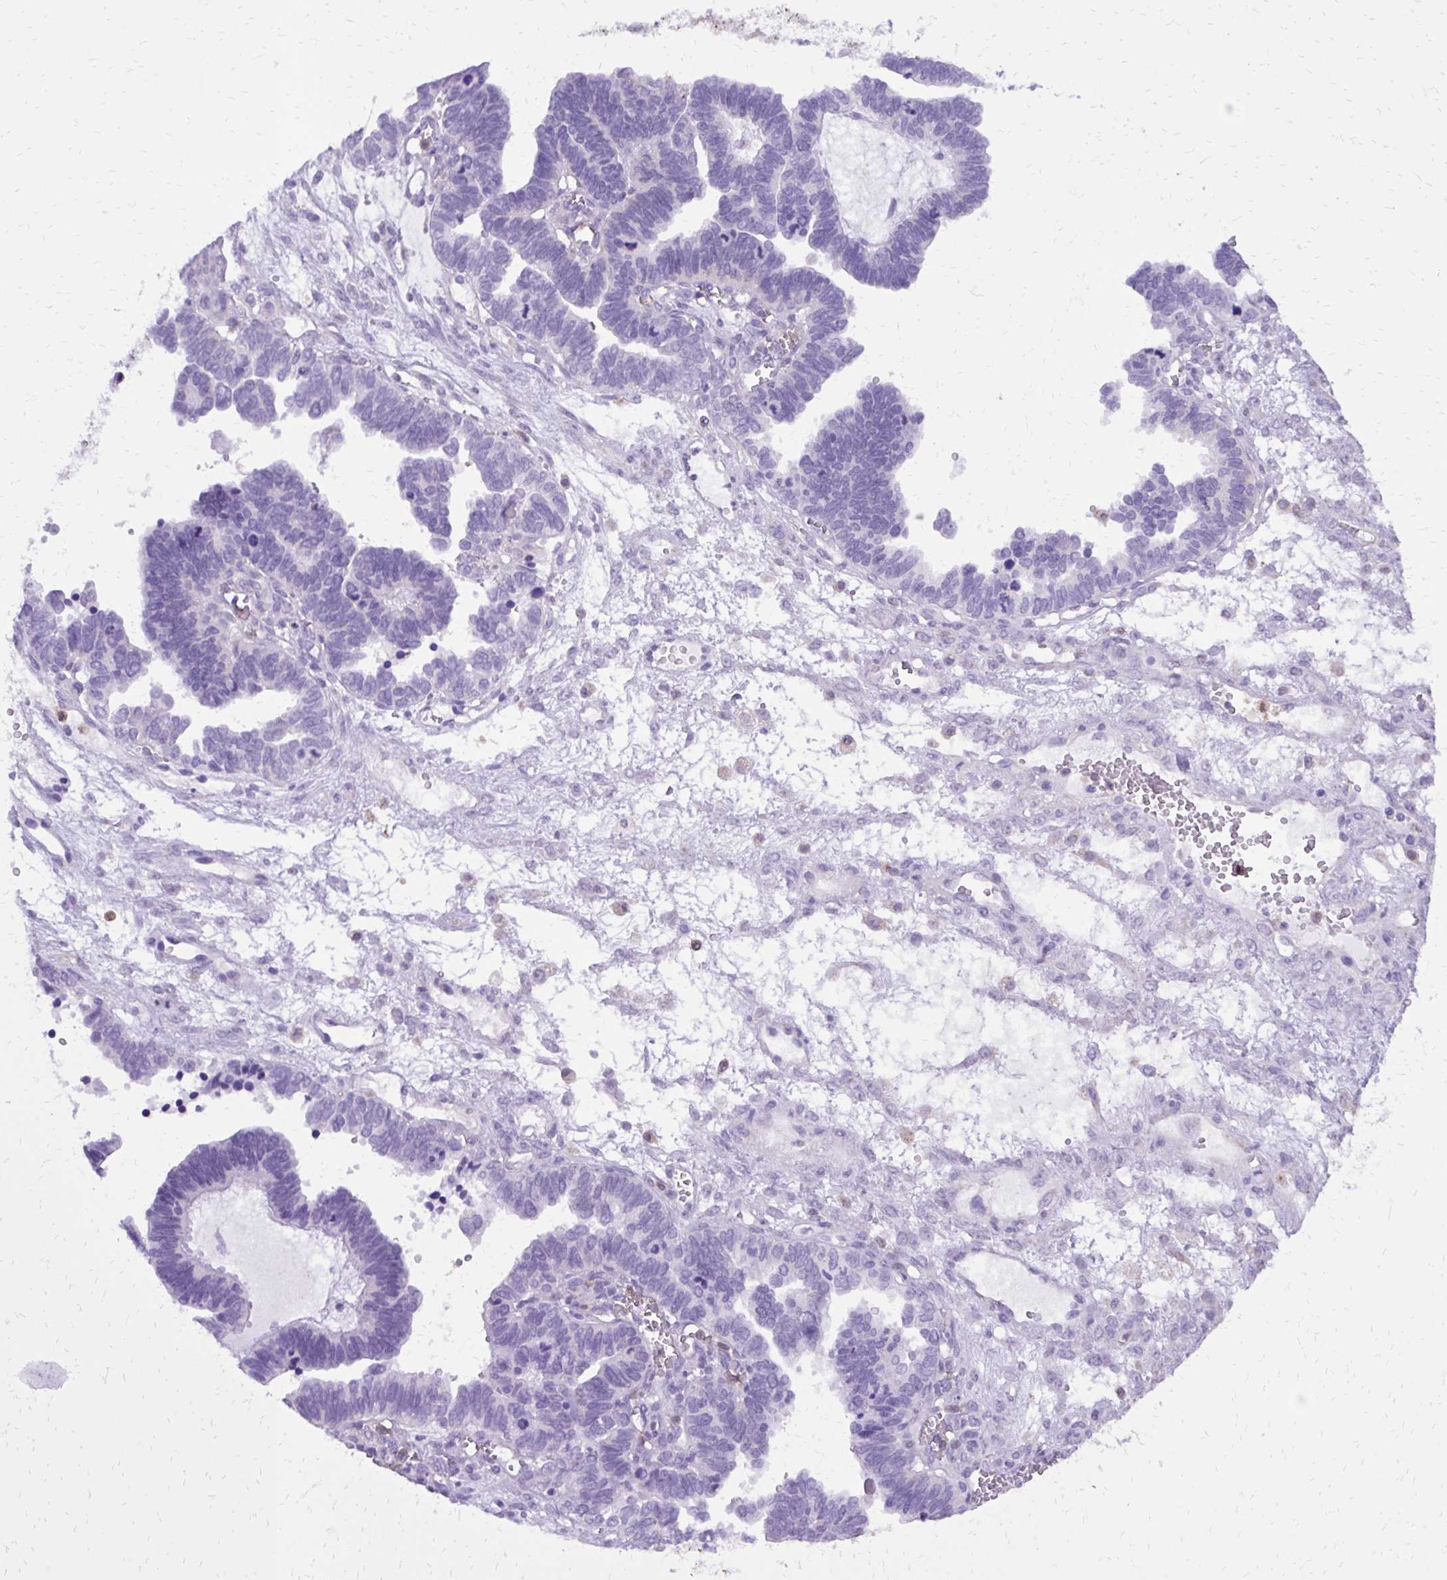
{"staining": {"intensity": "negative", "quantity": "none", "location": "none"}, "tissue": "ovarian cancer", "cell_type": "Tumor cells", "image_type": "cancer", "snomed": [{"axis": "morphology", "description": "Cystadenocarcinoma, serous, NOS"}, {"axis": "topography", "description": "Ovary"}], "caption": "High power microscopy photomicrograph of an immunohistochemistry histopathology image of ovarian cancer (serous cystadenocarcinoma), revealing no significant positivity in tumor cells.", "gene": "CAT", "patient": {"sex": "female", "age": 51}}